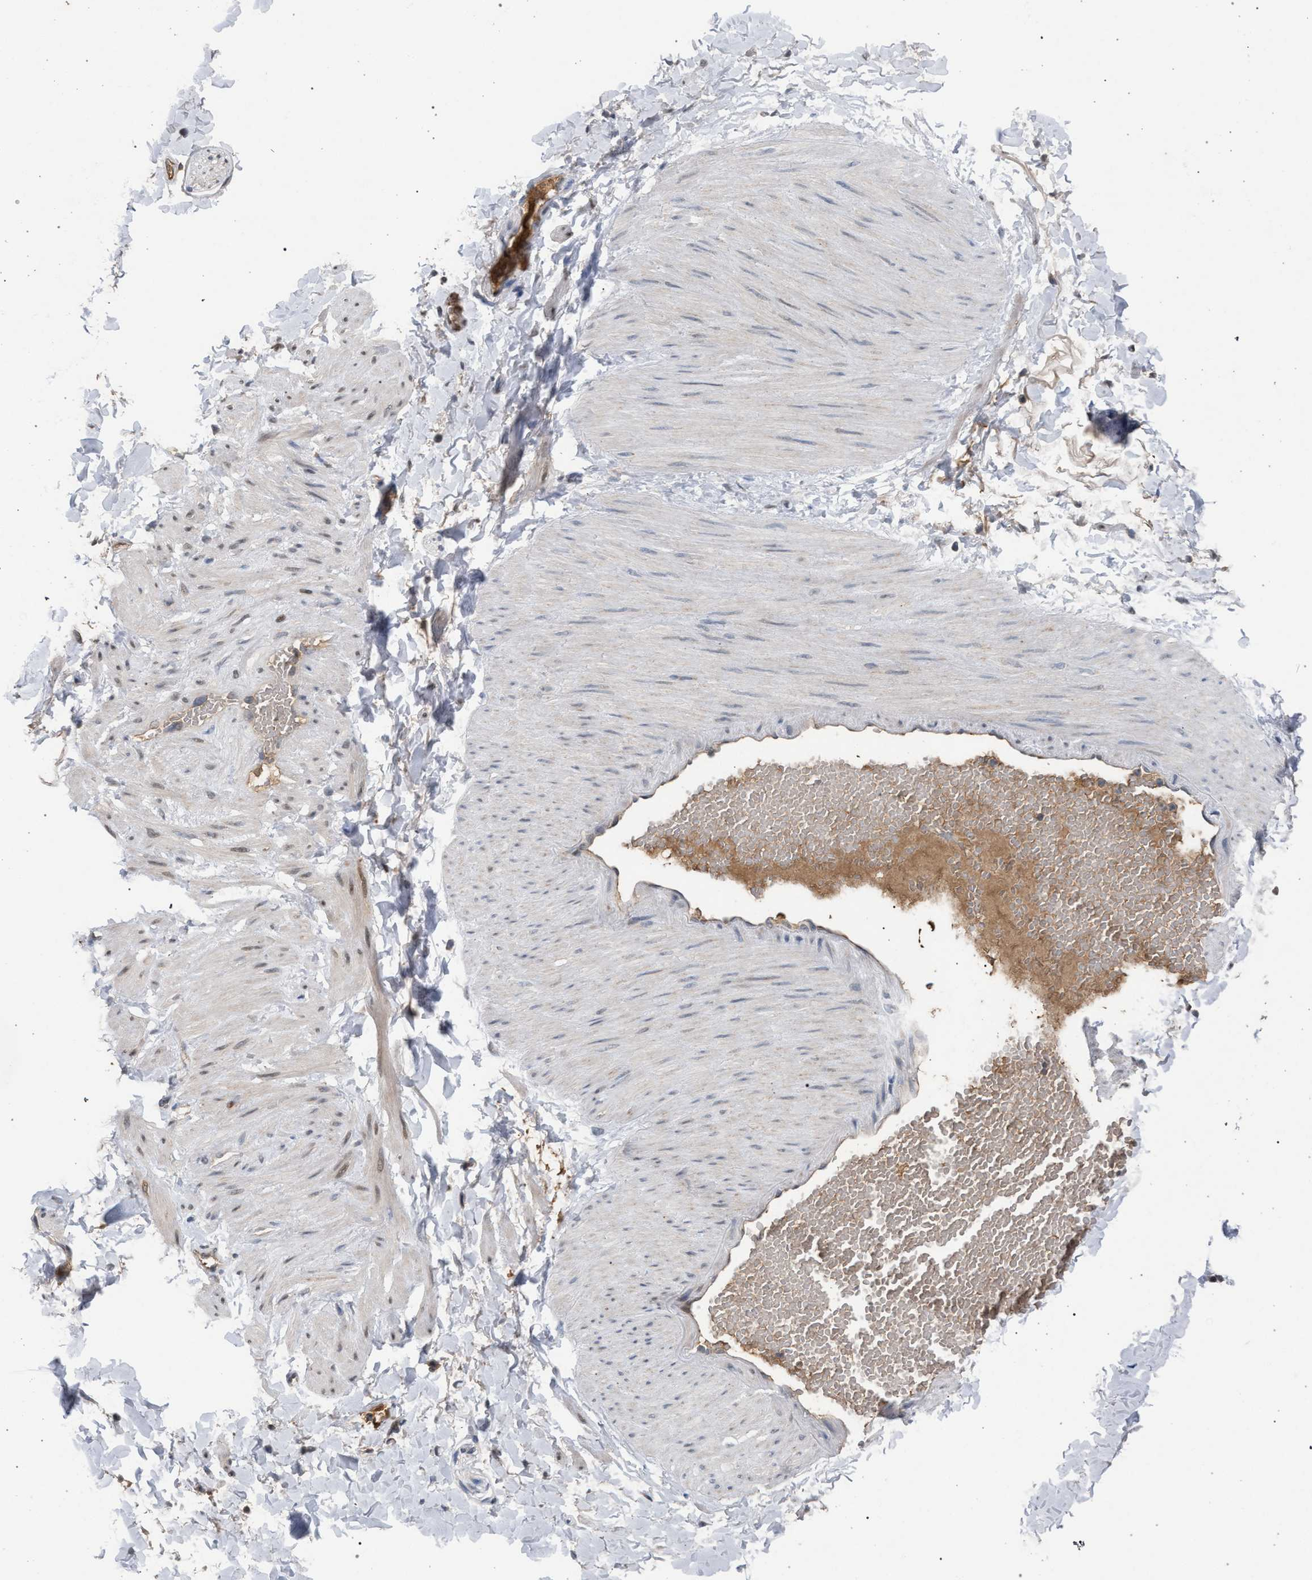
{"staining": {"intensity": "weak", "quantity": ">75%", "location": "cytoplasmic/membranous"}, "tissue": "adipose tissue", "cell_type": "Adipocytes", "image_type": "normal", "snomed": [{"axis": "morphology", "description": "Normal tissue, NOS"}, {"axis": "topography", "description": "Adipose tissue"}, {"axis": "topography", "description": "Vascular tissue"}, {"axis": "topography", "description": "Peripheral nerve tissue"}], "caption": "DAB immunohistochemical staining of benign adipose tissue demonstrates weak cytoplasmic/membranous protein staining in approximately >75% of adipocytes.", "gene": "TECPR1", "patient": {"sex": "male", "age": 25}}